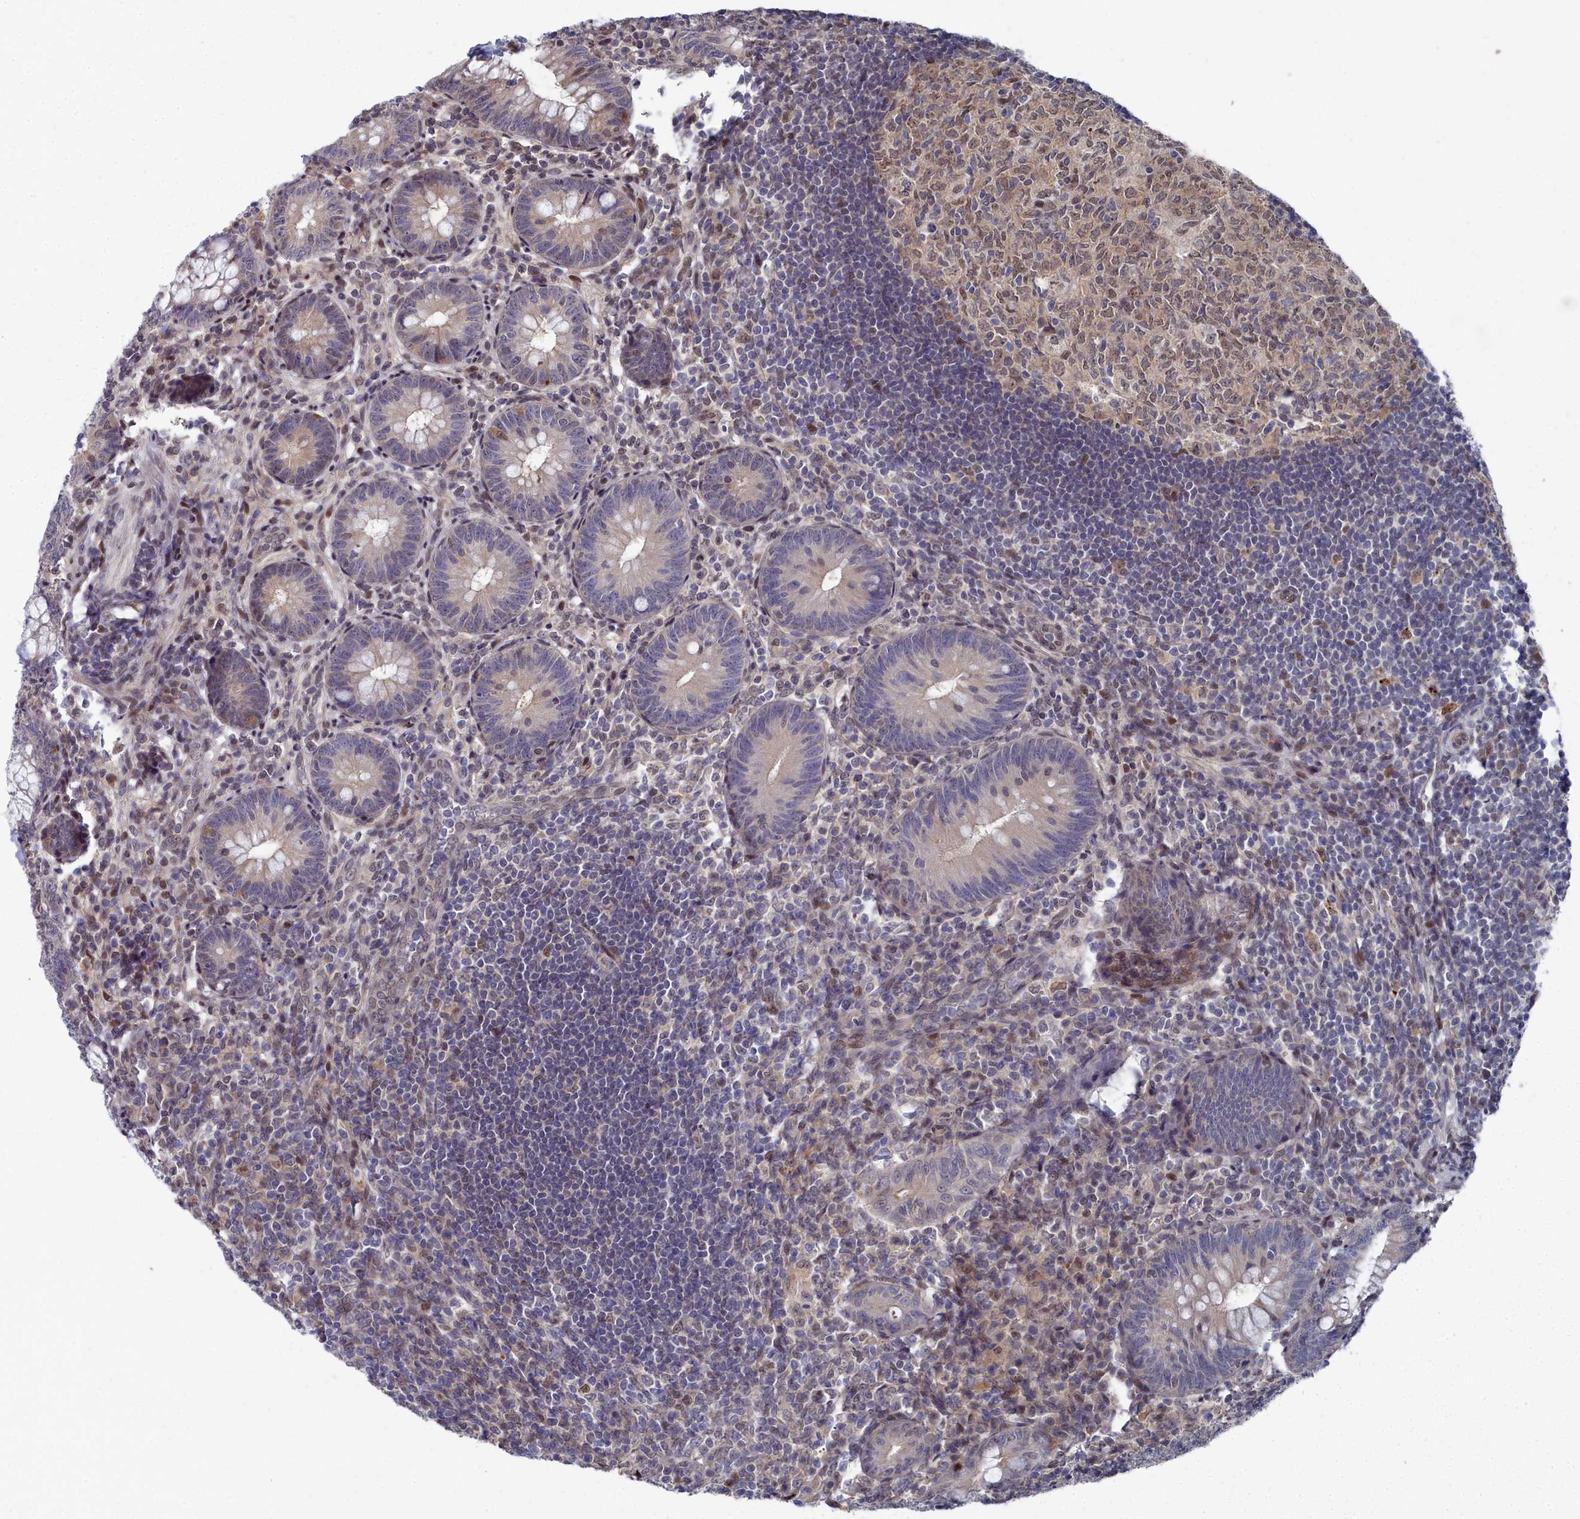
{"staining": {"intensity": "moderate", "quantity": "<25%", "location": "cytoplasmic/membranous"}, "tissue": "appendix", "cell_type": "Glandular cells", "image_type": "normal", "snomed": [{"axis": "morphology", "description": "Normal tissue, NOS"}, {"axis": "topography", "description": "Appendix"}], "caption": "This photomicrograph exhibits immunohistochemistry (IHC) staining of benign appendix, with low moderate cytoplasmic/membranous positivity in about <25% of glandular cells.", "gene": "RPS27A", "patient": {"sex": "male", "age": 14}}